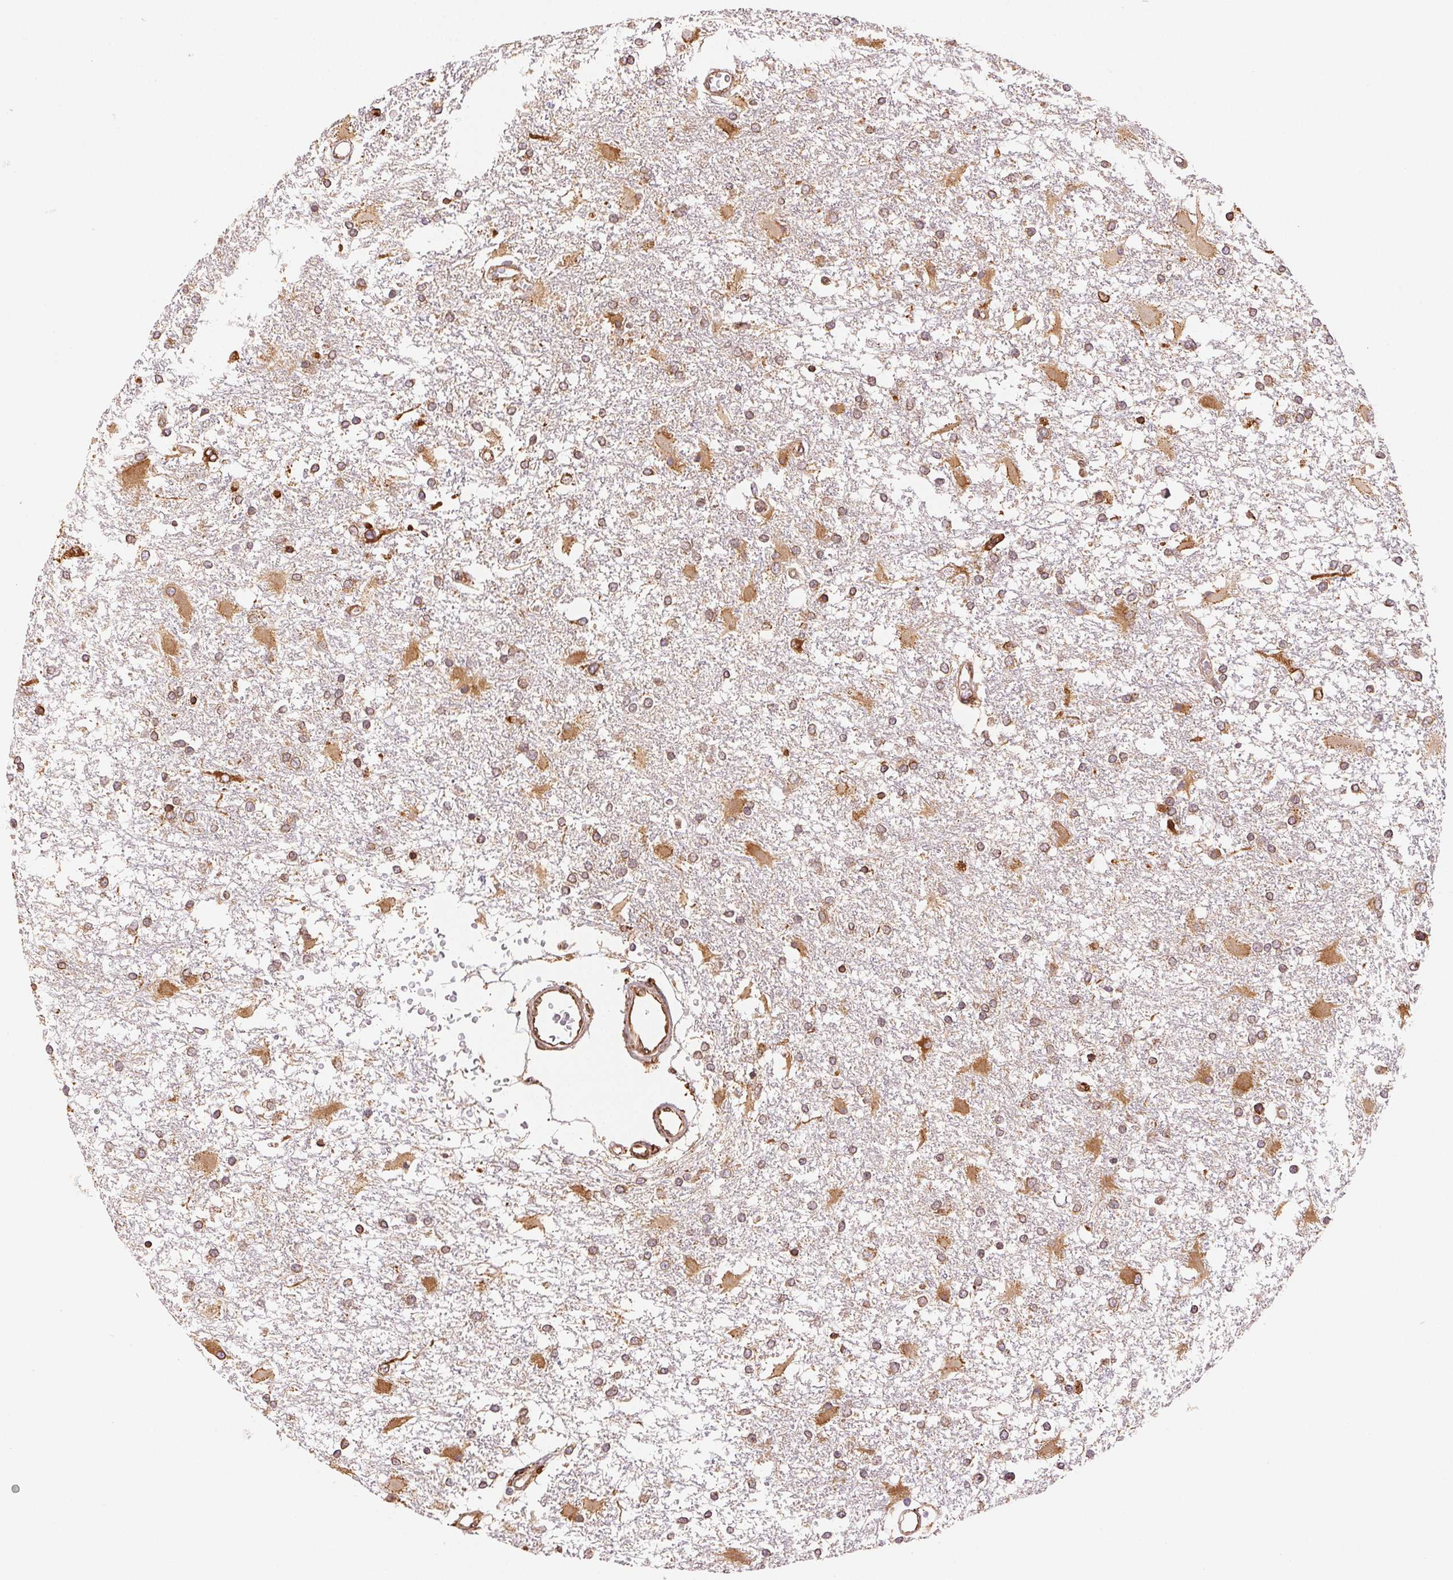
{"staining": {"intensity": "moderate", "quantity": "25%-75%", "location": "cytoplasmic/membranous"}, "tissue": "glioma", "cell_type": "Tumor cells", "image_type": "cancer", "snomed": [{"axis": "morphology", "description": "Glioma, malignant, High grade"}, {"axis": "topography", "description": "Cerebral cortex"}], "caption": "A histopathology image showing moderate cytoplasmic/membranous staining in approximately 25%-75% of tumor cells in glioma, as visualized by brown immunohistochemical staining.", "gene": "RCN3", "patient": {"sex": "male", "age": 79}}